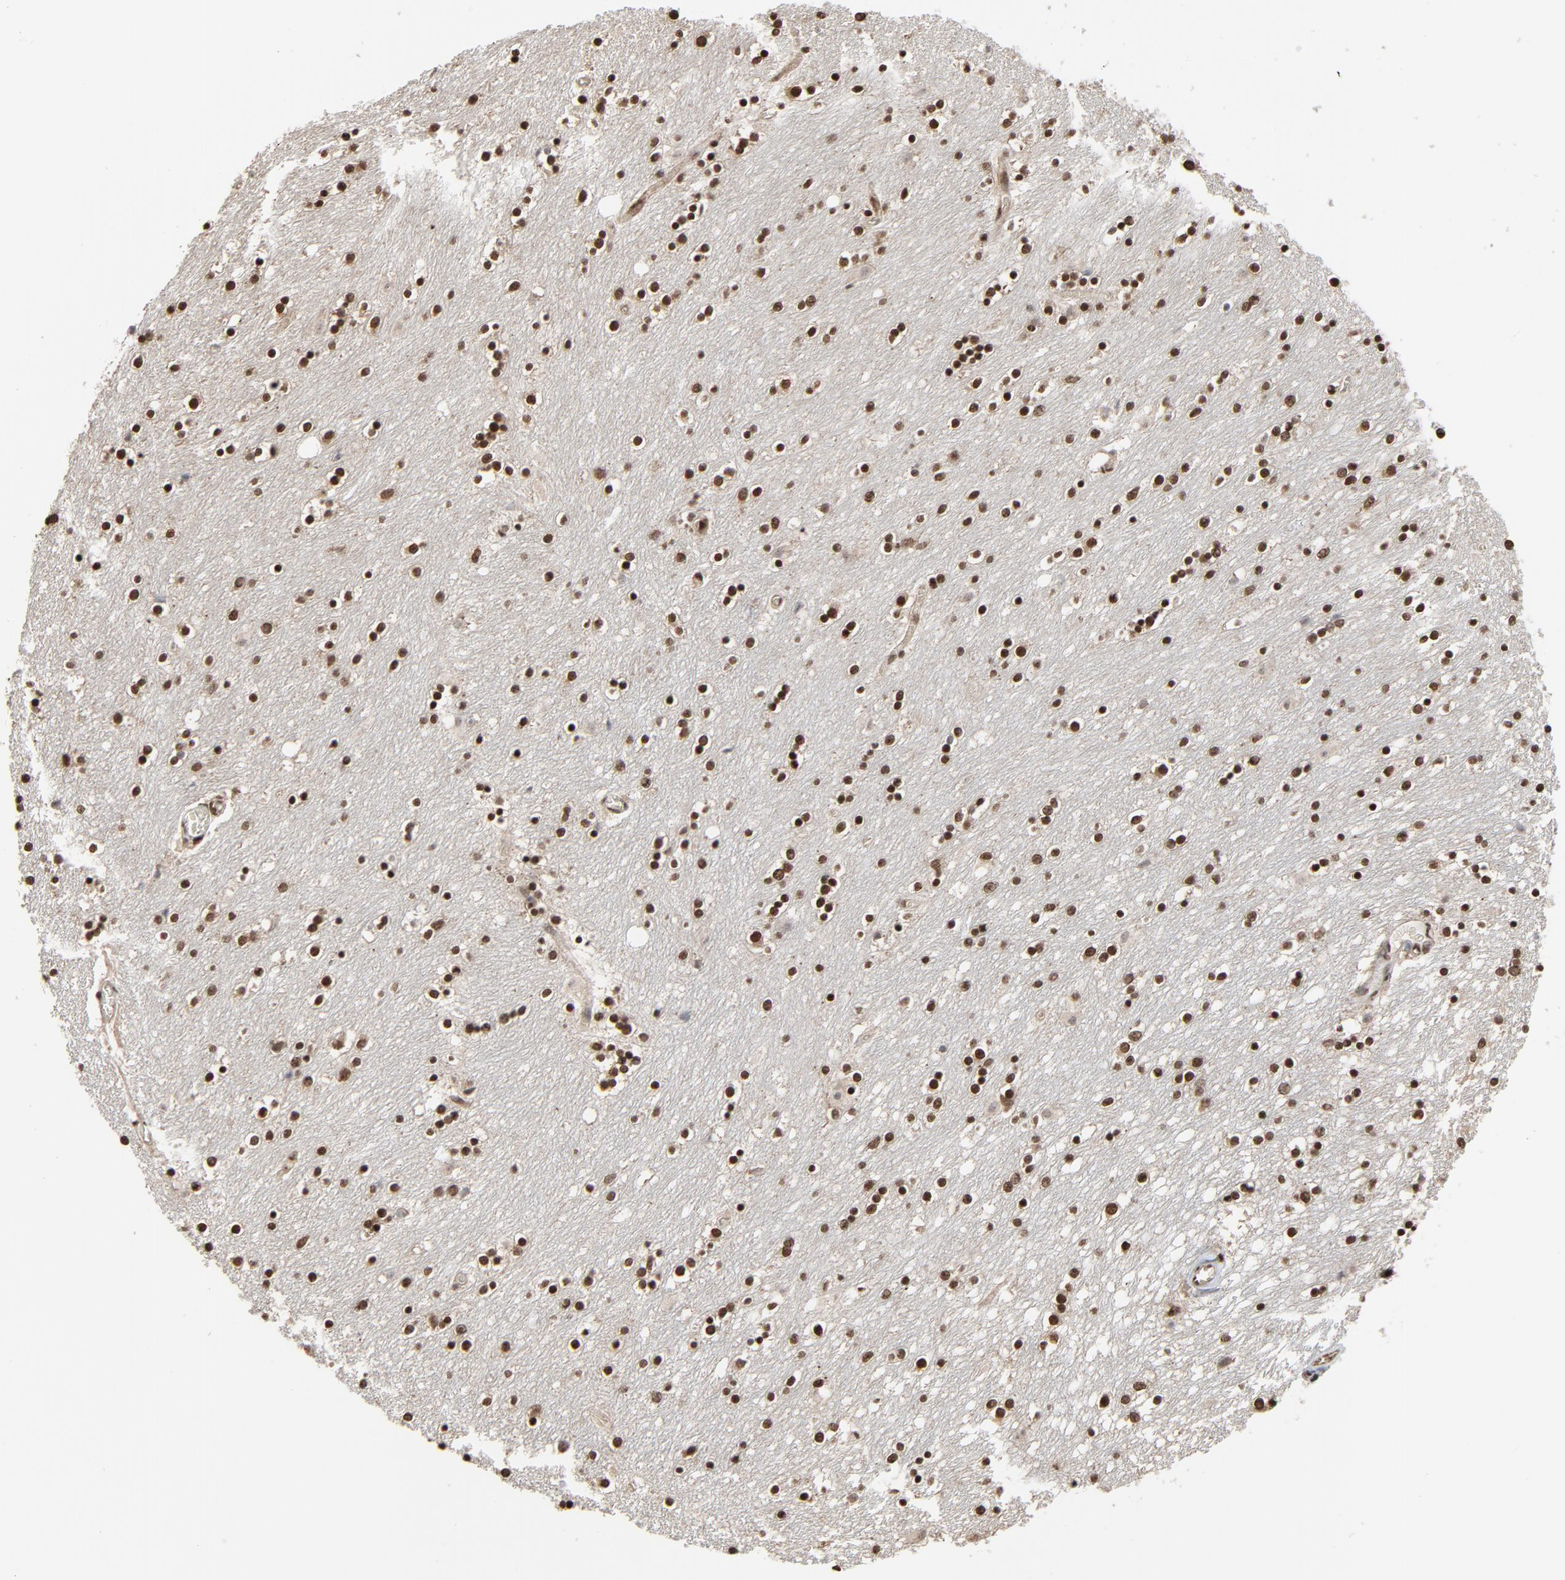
{"staining": {"intensity": "strong", "quantity": "25%-75%", "location": "nuclear"}, "tissue": "caudate", "cell_type": "Glial cells", "image_type": "normal", "snomed": [{"axis": "morphology", "description": "Normal tissue, NOS"}, {"axis": "topography", "description": "Lateral ventricle wall"}], "caption": "Caudate stained with DAB immunohistochemistry (IHC) reveals high levels of strong nuclear staining in about 25%-75% of glial cells.", "gene": "MEIS2", "patient": {"sex": "female", "age": 54}}